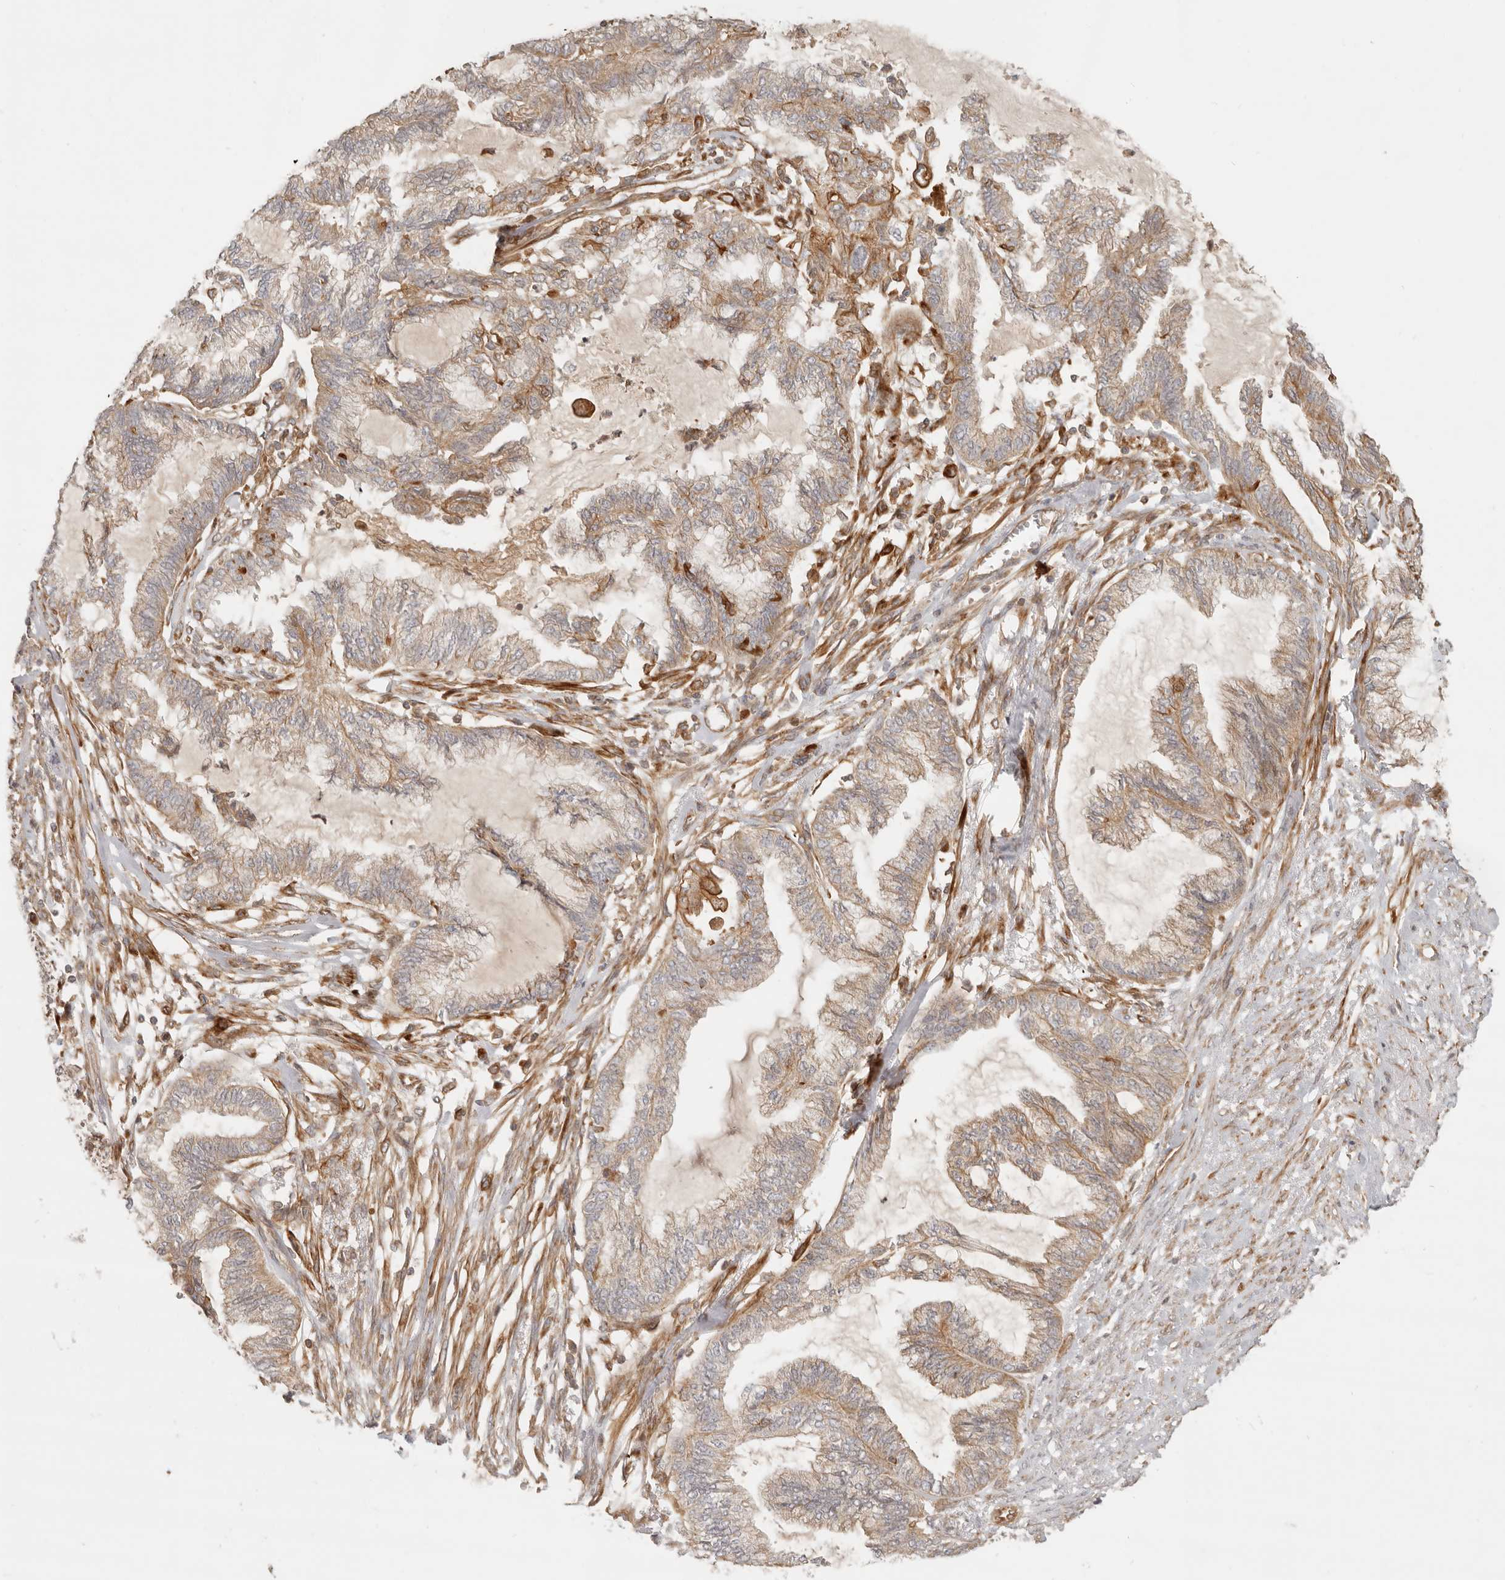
{"staining": {"intensity": "moderate", "quantity": "25%-75%", "location": "cytoplasmic/membranous"}, "tissue": "endometrial cancer", "cell_type": "Tumor cells", "image_type": "cancer", "snomed": [{"axis": "morphology", "description": "Adenocarcinoma, NOS"}, {"axis": "topography", "description": "Endometrium"}], "caption": "High-magnification brightfield microscopy of adenocarcinoma (endometrial) stained with DAB (3,3'-diaminobenzidine) (brown) and counterstained with hematoxylin (blue). tumor cells exhibit moderate cytoplasmic/membranous positivity is identified in about25%-75% of cells.", "gene": "UFSP1", "patient": {"sex": "female", "age": 86}}